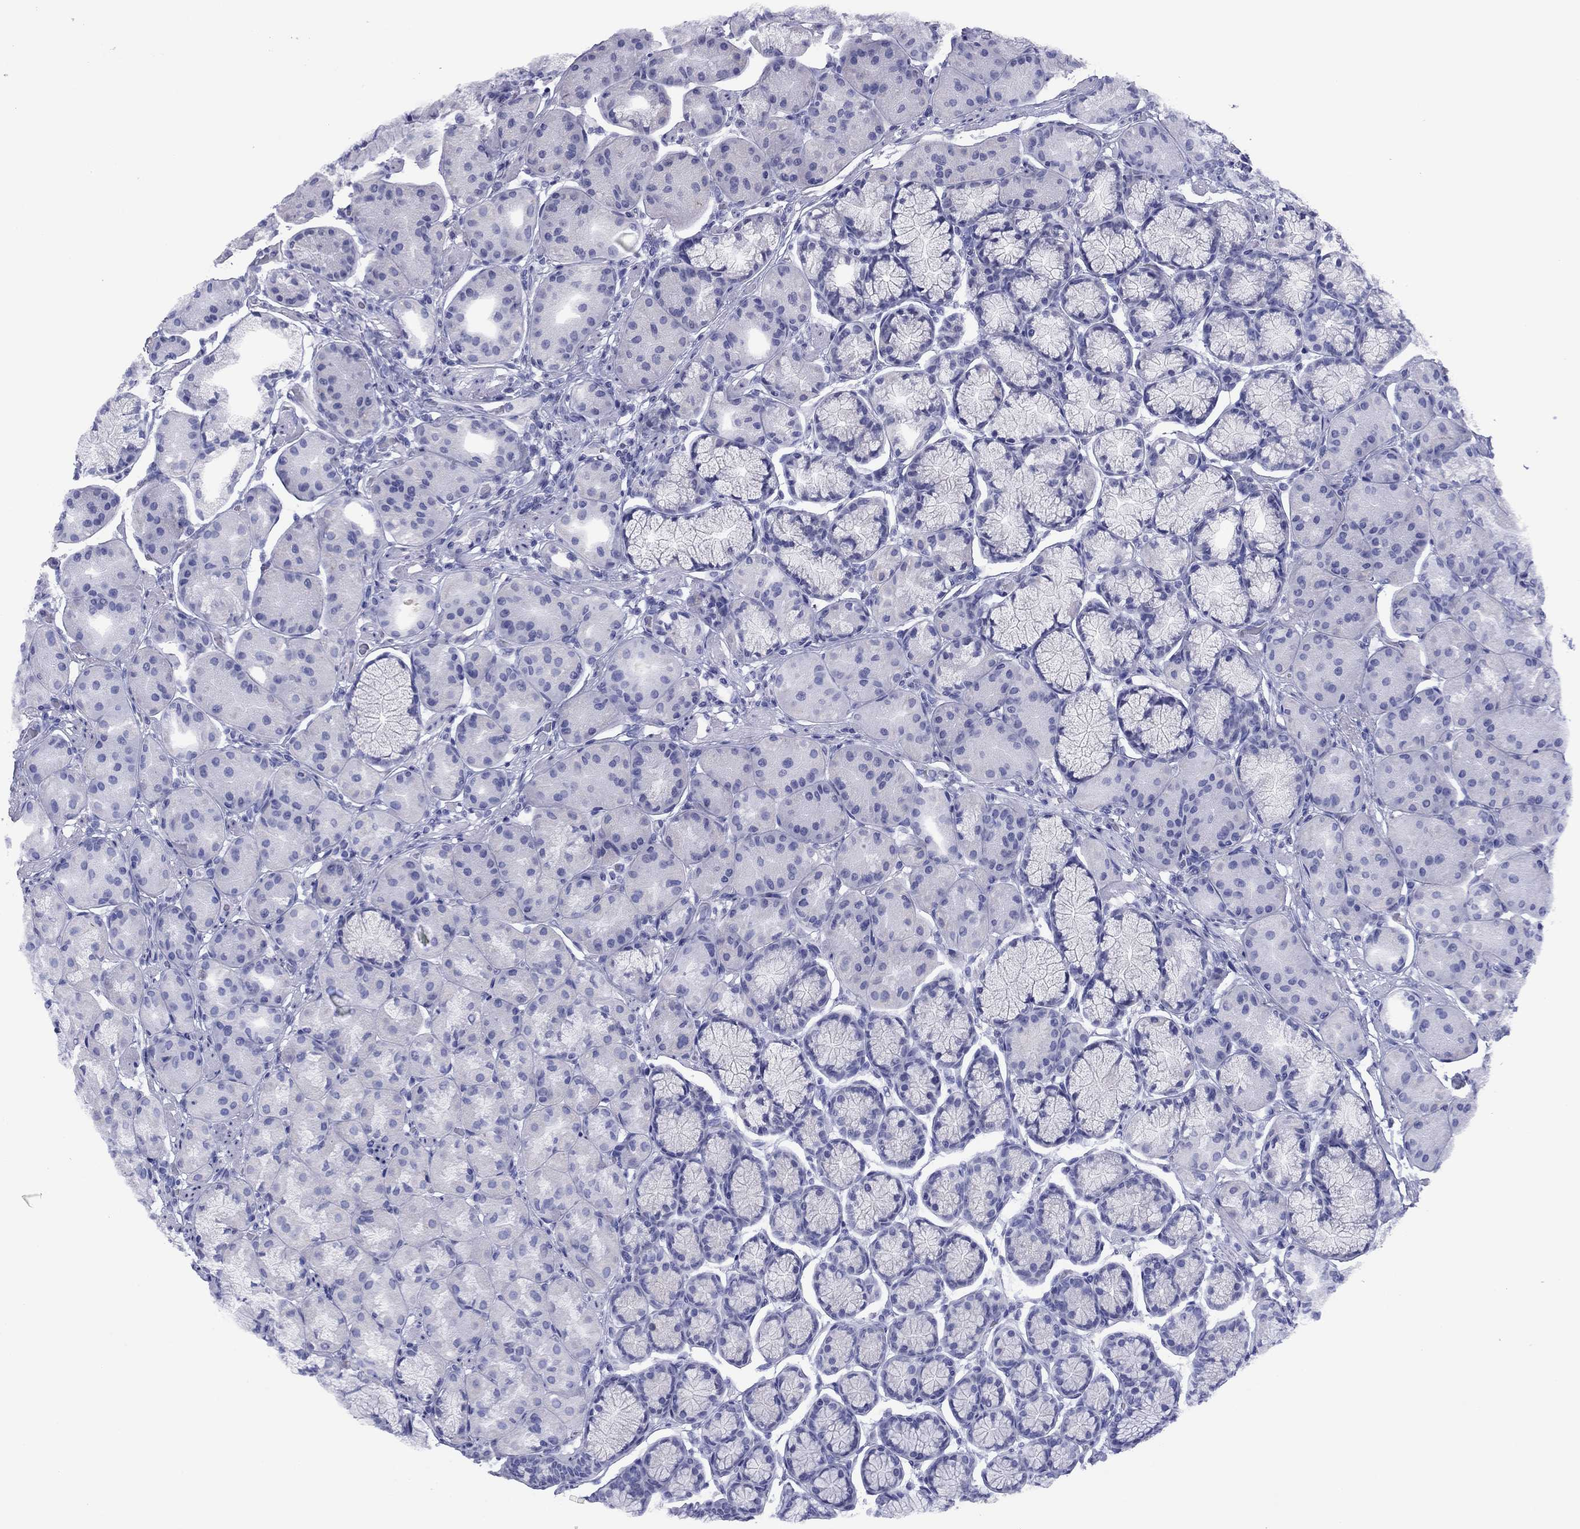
{"staining": {"intensity": "negative", "quantity": "none", "location": "none"}, "tissue": "stomach", "cell_type": "Glandular cells", "image_type": "normal", "snomed": [{"axis": "morphology", "description": "Normal tissue, NOS"}, {"axis": "morphology", "description": "Adenocarcinoma, NOS"}, {"axis": "morphology", "description": "Adenocarcinoma, High grade"}, {"axis": "topography", "description": "Stomach, upper"}, {"axis": "topography", "description": "Stomach"}], "caption": "This is an immunohistochemistry photomicrograph of benign human stomach. There is no expression in glandular cells.", "gene": "TCFL5", "patient": {"sex": "female", "age": 65}}